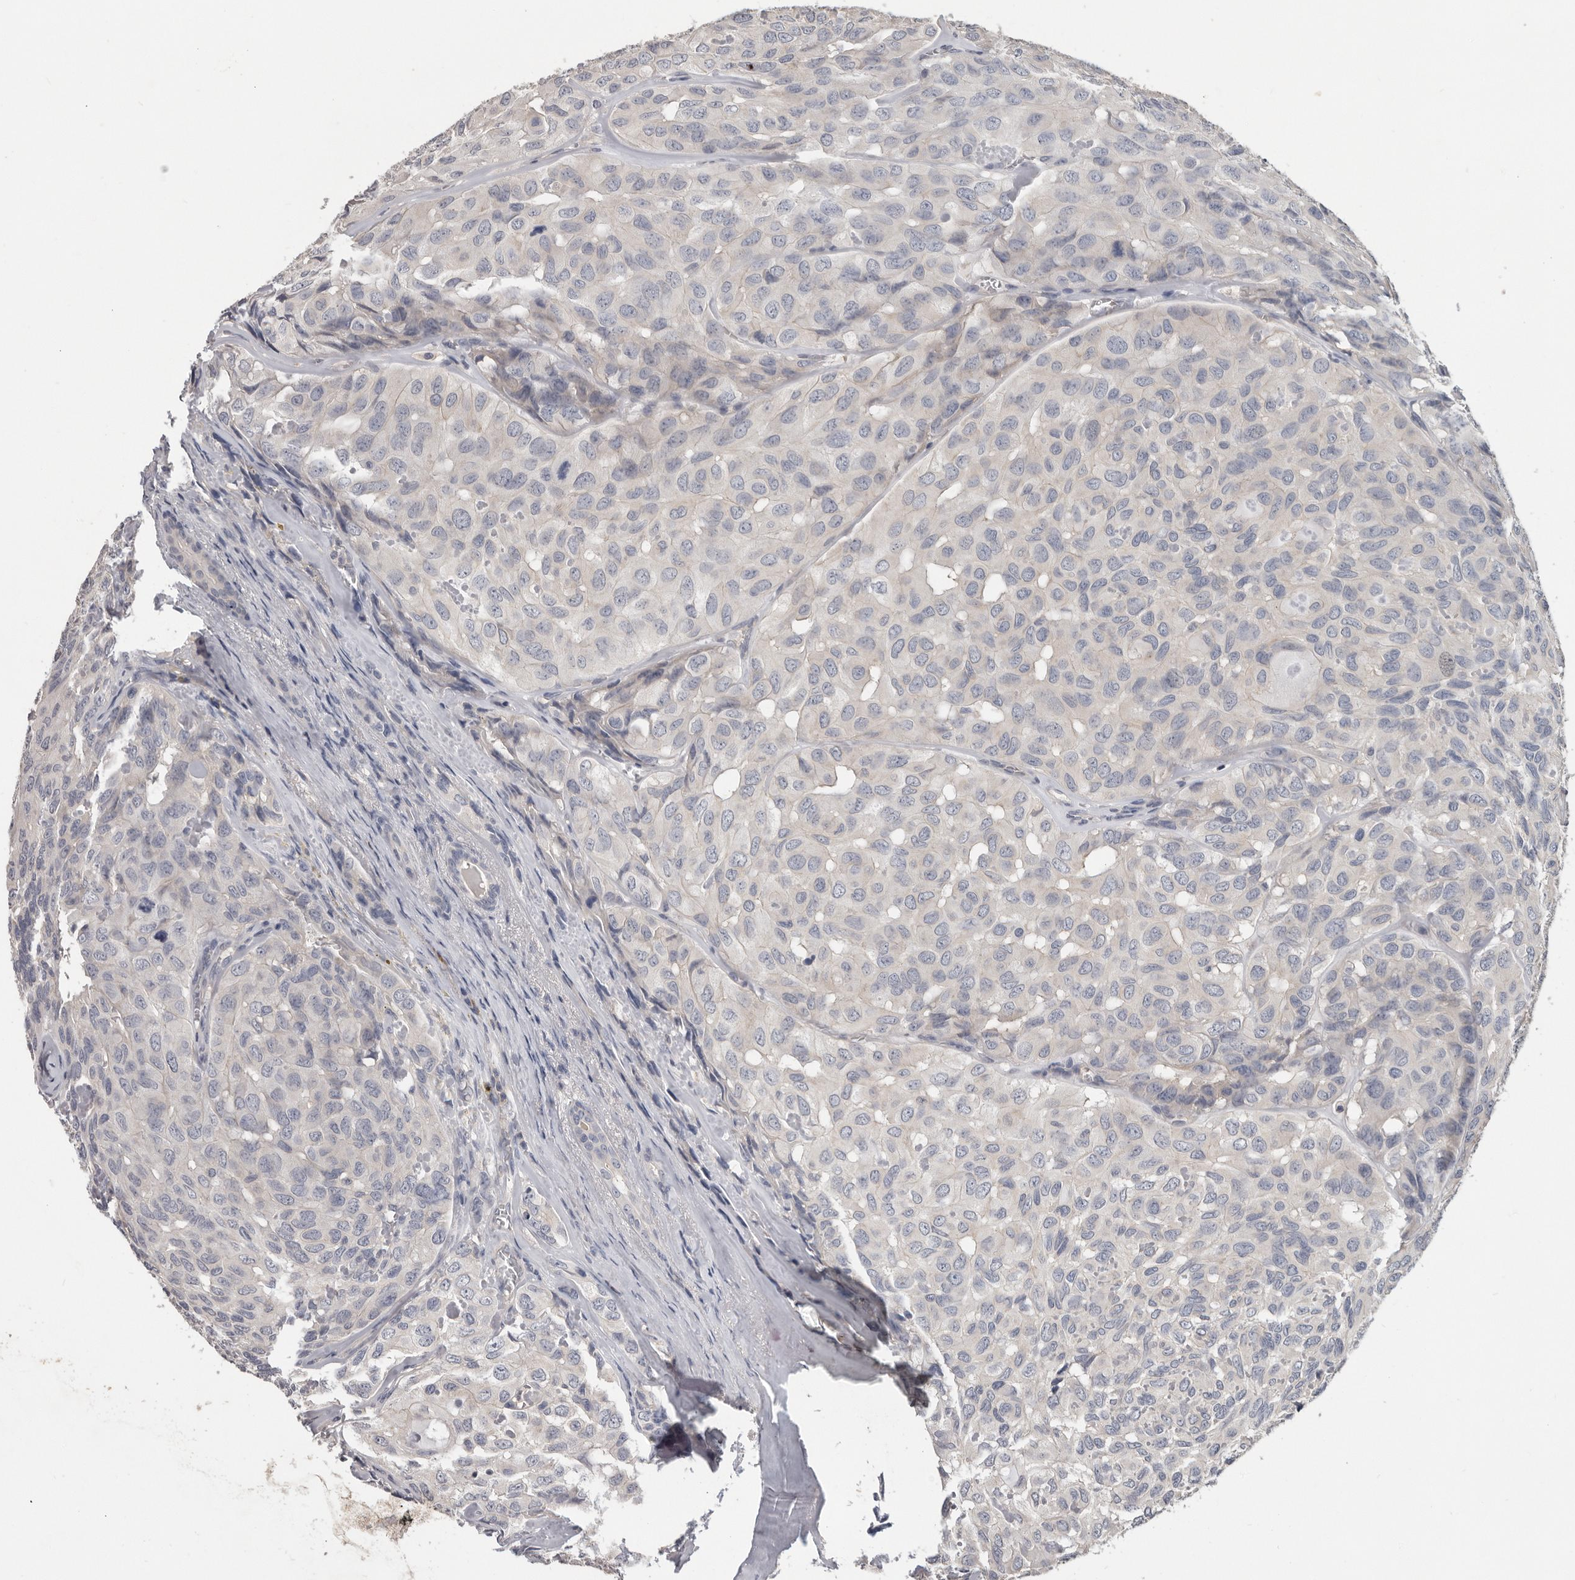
{"staining": {"intensity": "negative", "quantity": "none", "location": "none"}, "tissue": "head and neck cancer", "cell_type": "Tumor cells", "image_type": "cancer", "snomed": [{"axis": "morphology", "description": "Adenocarcinoma, NOS"}, {"axis": "topography", "description": "Salivary gland, NOS"}, {"axis": "topography", "description": "Head-Neck"}], "caption": "The immunohistochemistry micrograph has no significant expression in tumor cells of adenocarcinoma (head and neck) tissue.", "gene": "WDTC1", "patient": {"sex": "female", "age": 76}}